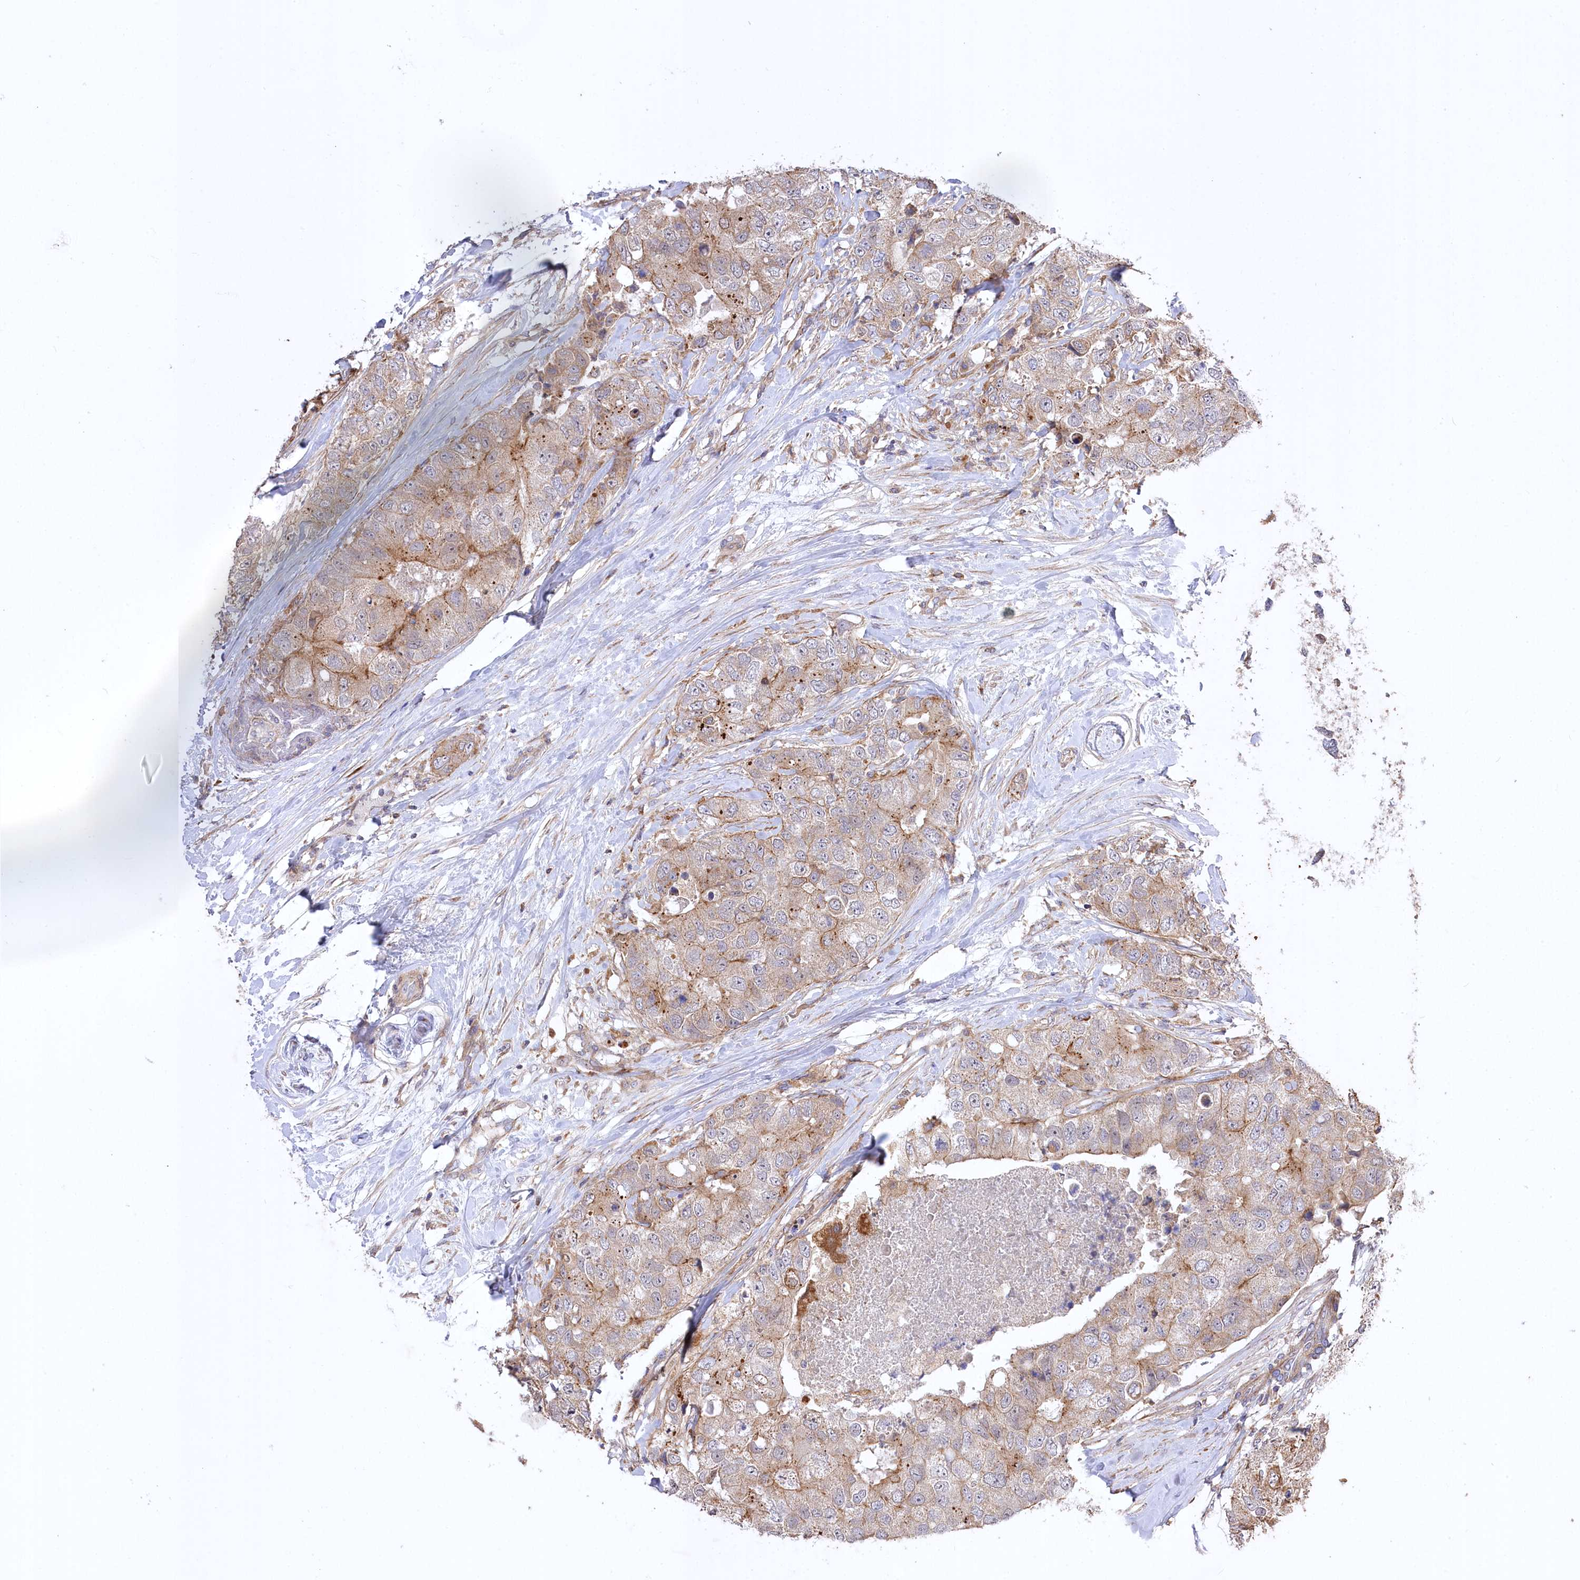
{"staining": {"intensity": "moderate", "quantity": ">75%", "location": "cytoplasmic/membranous"}, "tissue": "breast cancer", "cell_type": "Tumor cells", "image_type": "cancer", "snomed": [{"axis": "morphology", "description": "Duct carcinoma"}, {"axis": "topography", "description": "Breast"}], "caption": "Immunohistochemistry histopathology image of infiltrating ductal carcinoma (breast) stained for a protein (brown), which exhibits medium levels of moderate cytoplasmic/membranous expression in approximately >75% of tumor cells.", "gene": "TRUB1", "patient": {"sex": "female", "age": 62}}